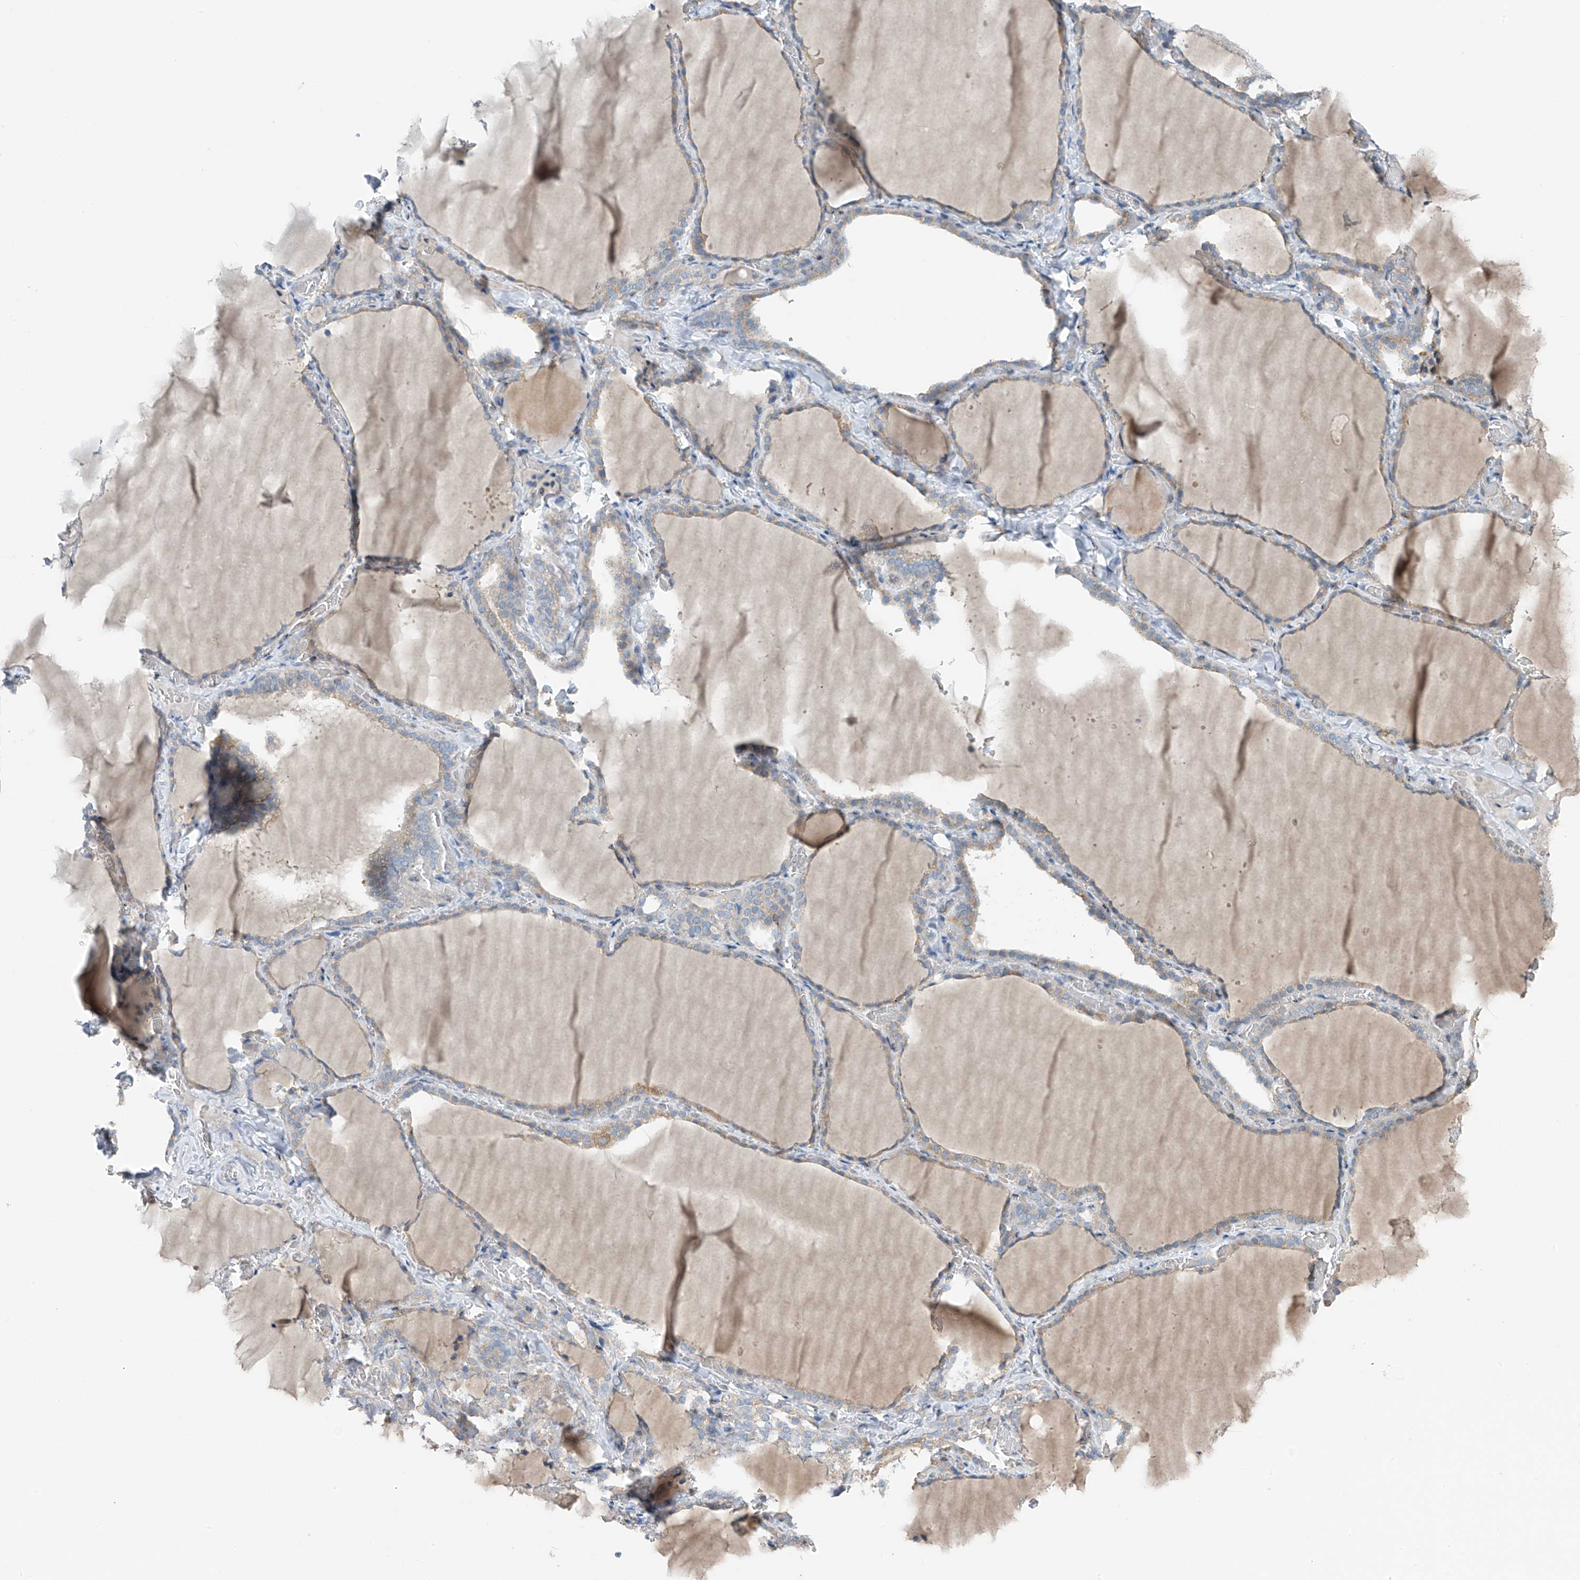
{"staining": {"intensity": "weak", "quantity": "25%-75%", "location": "cytoplasmic/membranous"}, "tissue": "thyroid gland", "cell_type": "Glandular cells", "image_type": "normal", "snomed": [{"axis": "morphology", "description": "Normal tissue, NOS"}, {"axis": "topography", "description": "Thyroid gland"}], "caption": "Protein expression by immunohistochemistry shows weak cytoplasmic/membranous staining in approximately 25%-75% of glandular cells in normal thyroid gland. The protein of interest is stained brown, and the nuclei are stained in blue (DAB IHC with brightfield microscopy, high magnification).", "gene": "RPL4", "patient": {"sex": "female", "age": 22}}